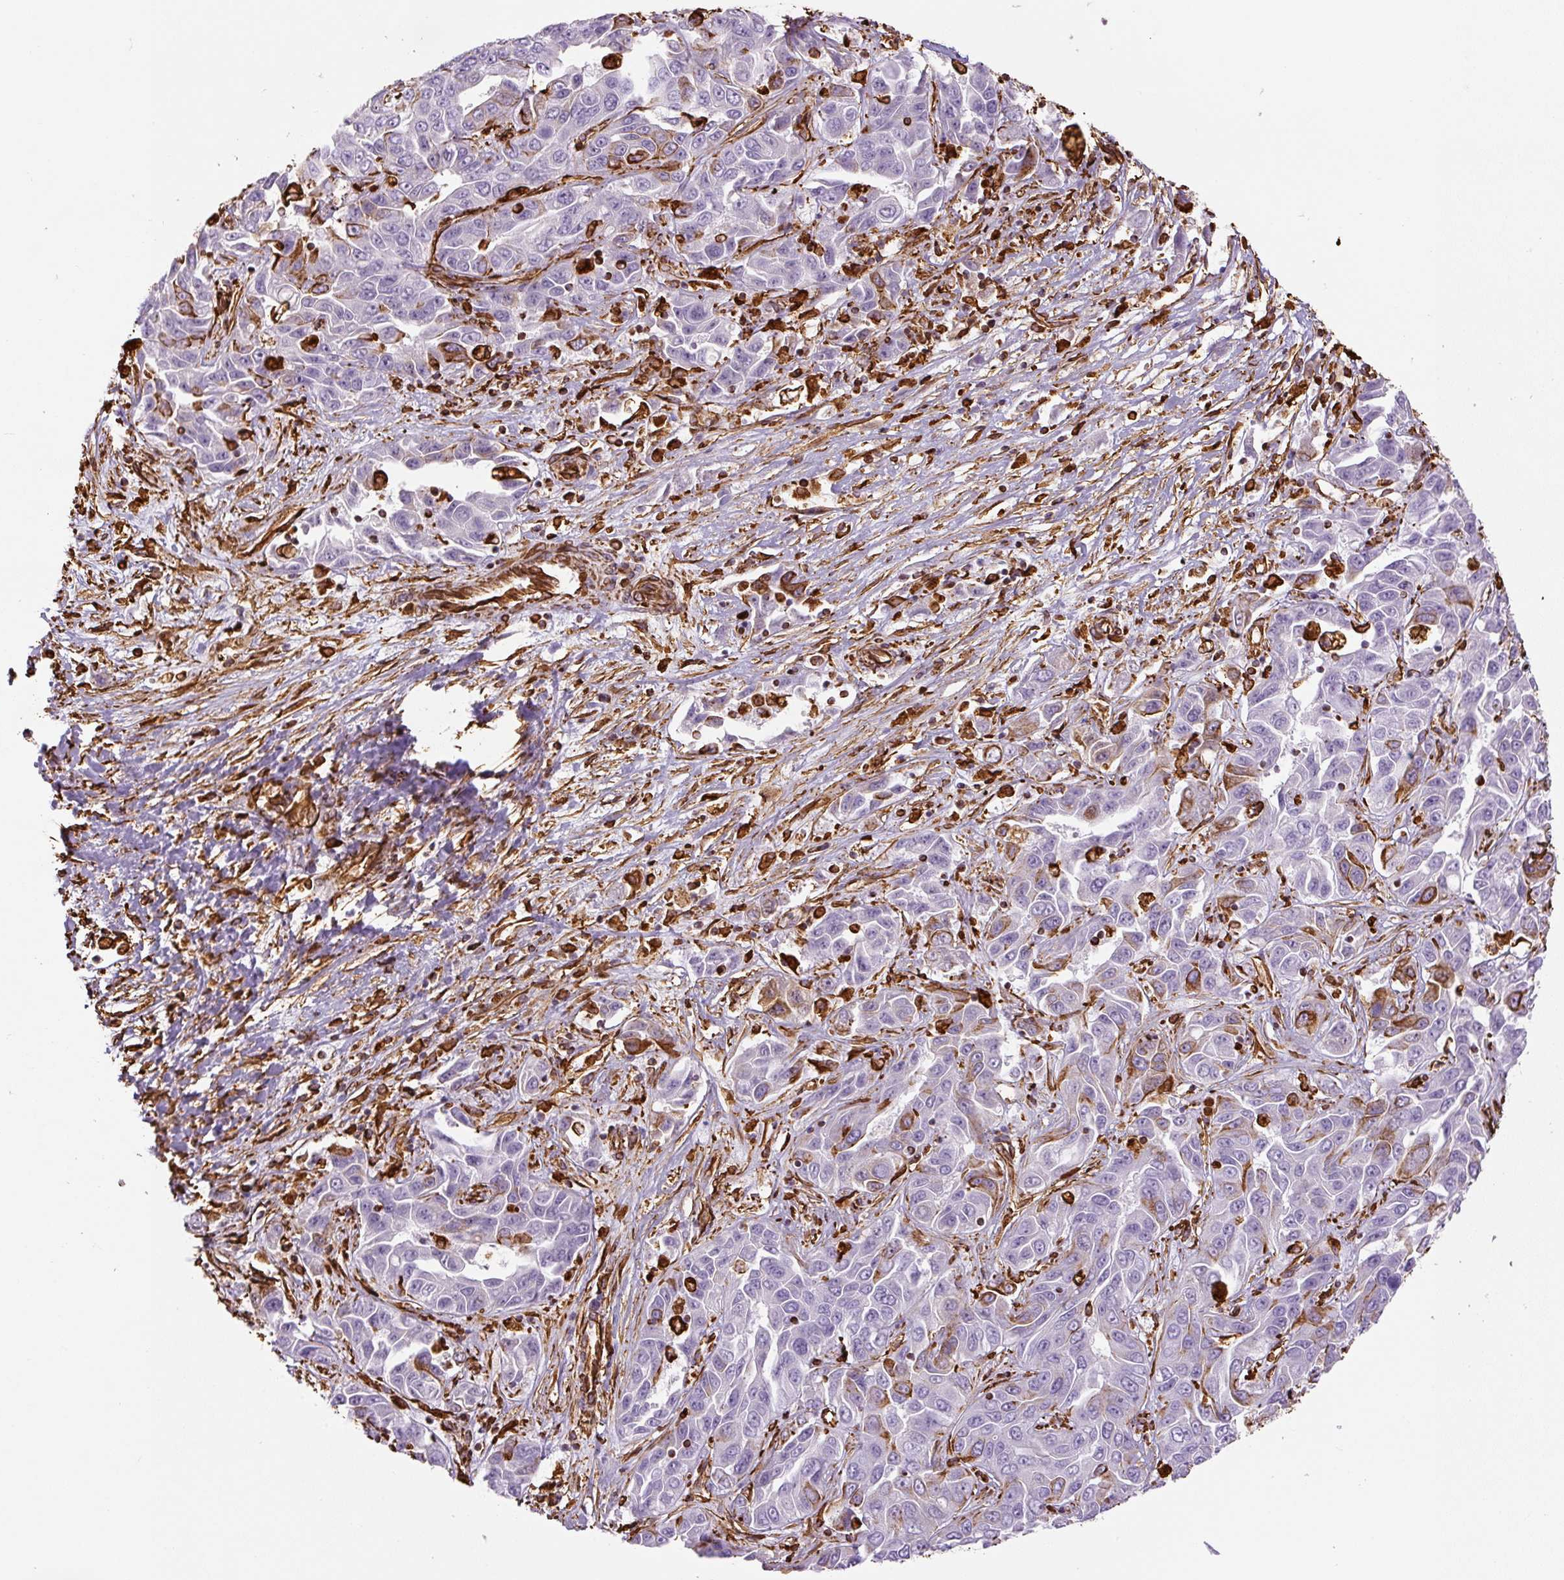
{"staining": {"intensity": "negative", "quantity": "none", "location": "none"}, "tissue": "liver cancer", "cell_type": "Tumor cells", "image_type": "cancer", "snomed": [{"axis": "morphology", "description": "Cholangiocarcinoma"}, {"axis": "topography", "description": "Liver"}], "caption": "IHC micrograph of neoplastic tissue: human liver cancer stained with DAB (3,3'-diaminobenzidine) exhibits no significant protein staining in tumor cells.", "gene": "VIM", "patient": {"sex": "female", "age": 52}}